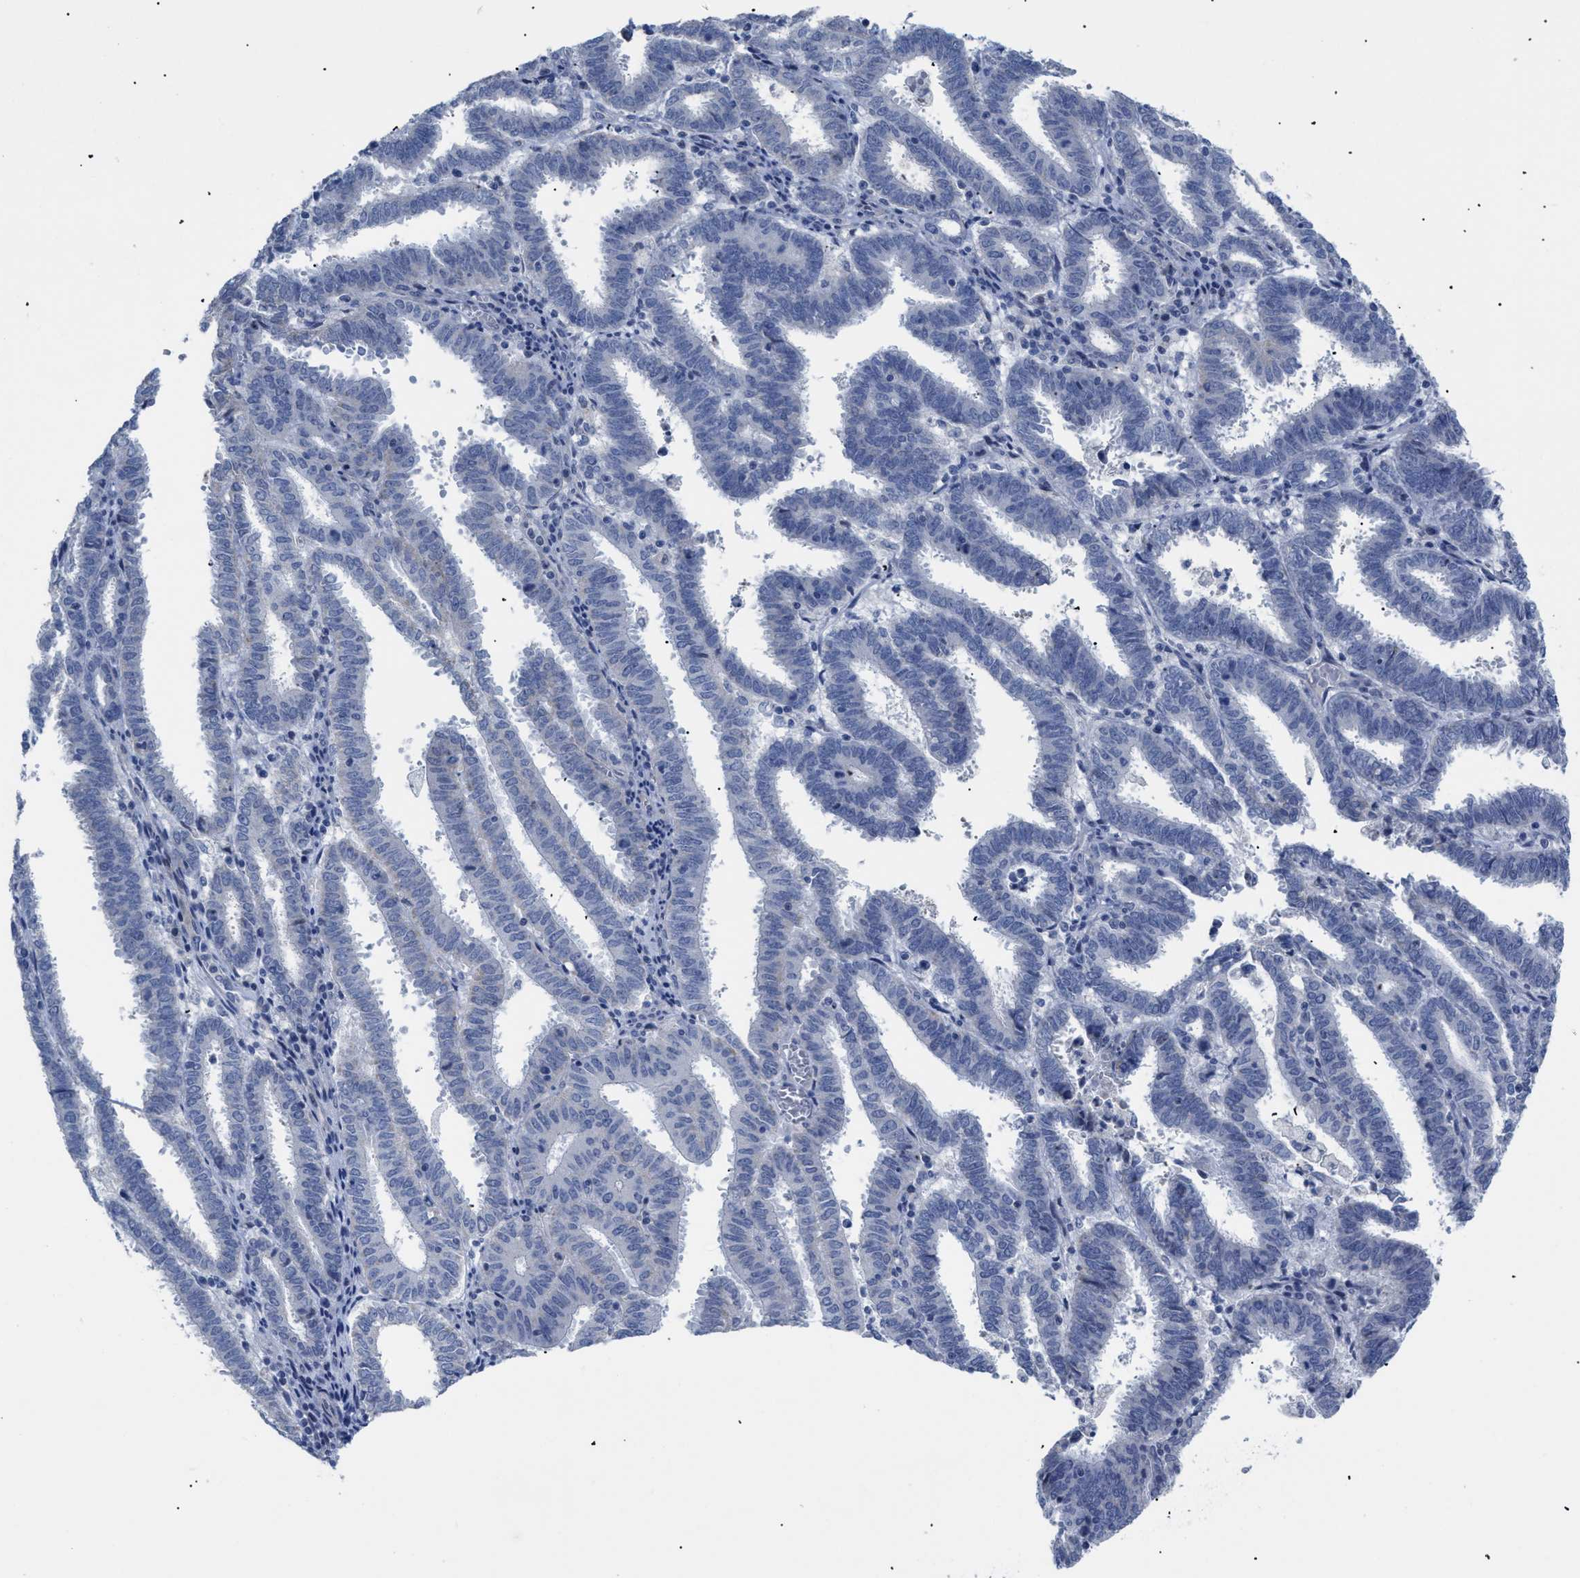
{"staining": {"intensity": "negative", "quantity": "none", "location": "none"}, "tissue": "endometrial cancer", "cell_type": "Tumor cells", "image_type": "cancer", "snomed": [{"axis": "morphology", "description": "Adenocarcinoma, NOS"}, {"axis": "topography", "description": "Uterus"}], "caption": "The photomicrograph exhibits no significant expression in tumor cells of endometrial cancer (adenocarcinoma).", "gene": "CAV3", "patient": {"sex": "female", "age": 83}}